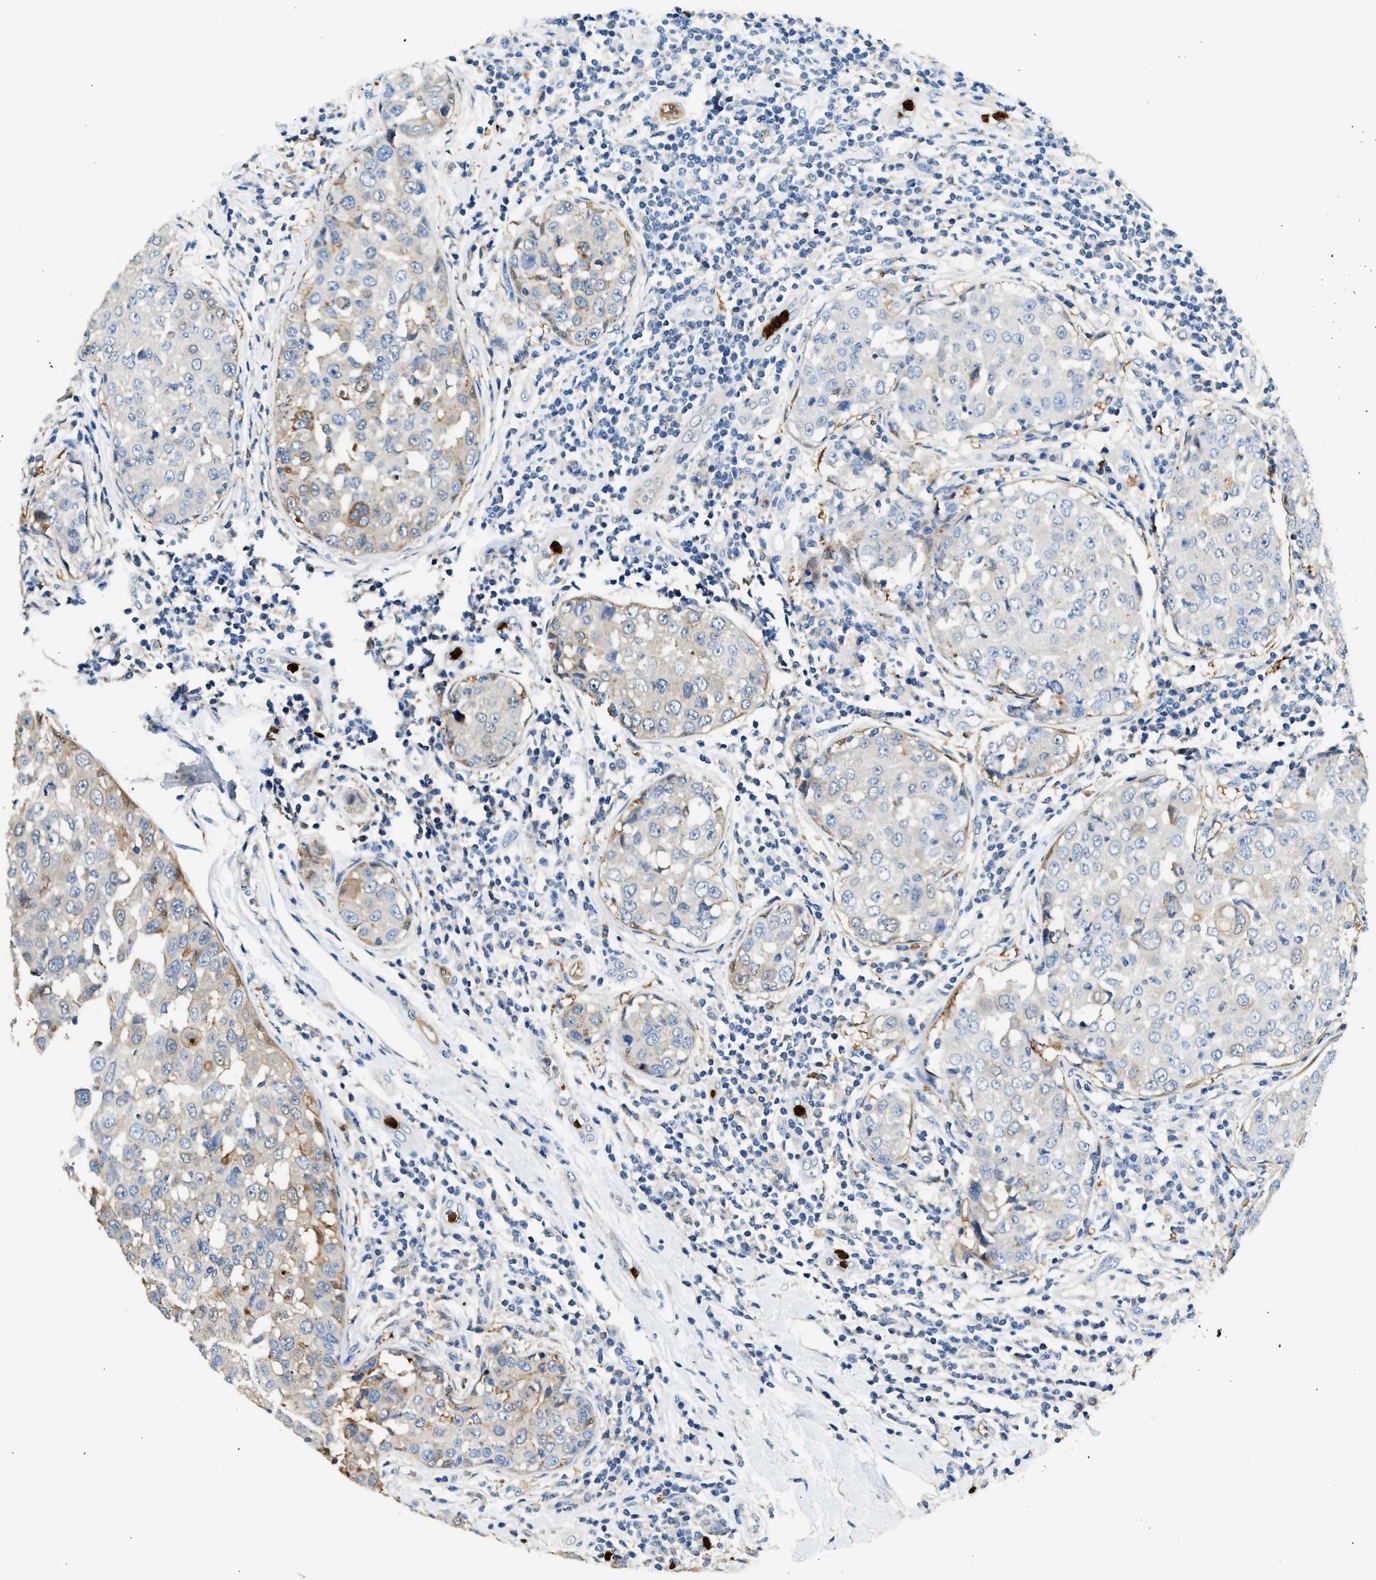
{"staining": {"intensity": "moderate", "quantity": "<25%", "location": "cytoplasmic/membranous"}, "tissue": "breast cancer", "cell_type": "Tumor cells", "image_type": "cancer", "snomed": [{"axis": "morphology", "description": "Duct carcinoma"}, {"axis": "topography", "description": "Breast"}], "caption": "Tumor cells show moderate cytoplasmic/membranous staining in about <25% of cells in infiltrating ductal carcinoma (breast).", "gene": "ANXA3", "patient": {"sex": "female", "age": 27}}